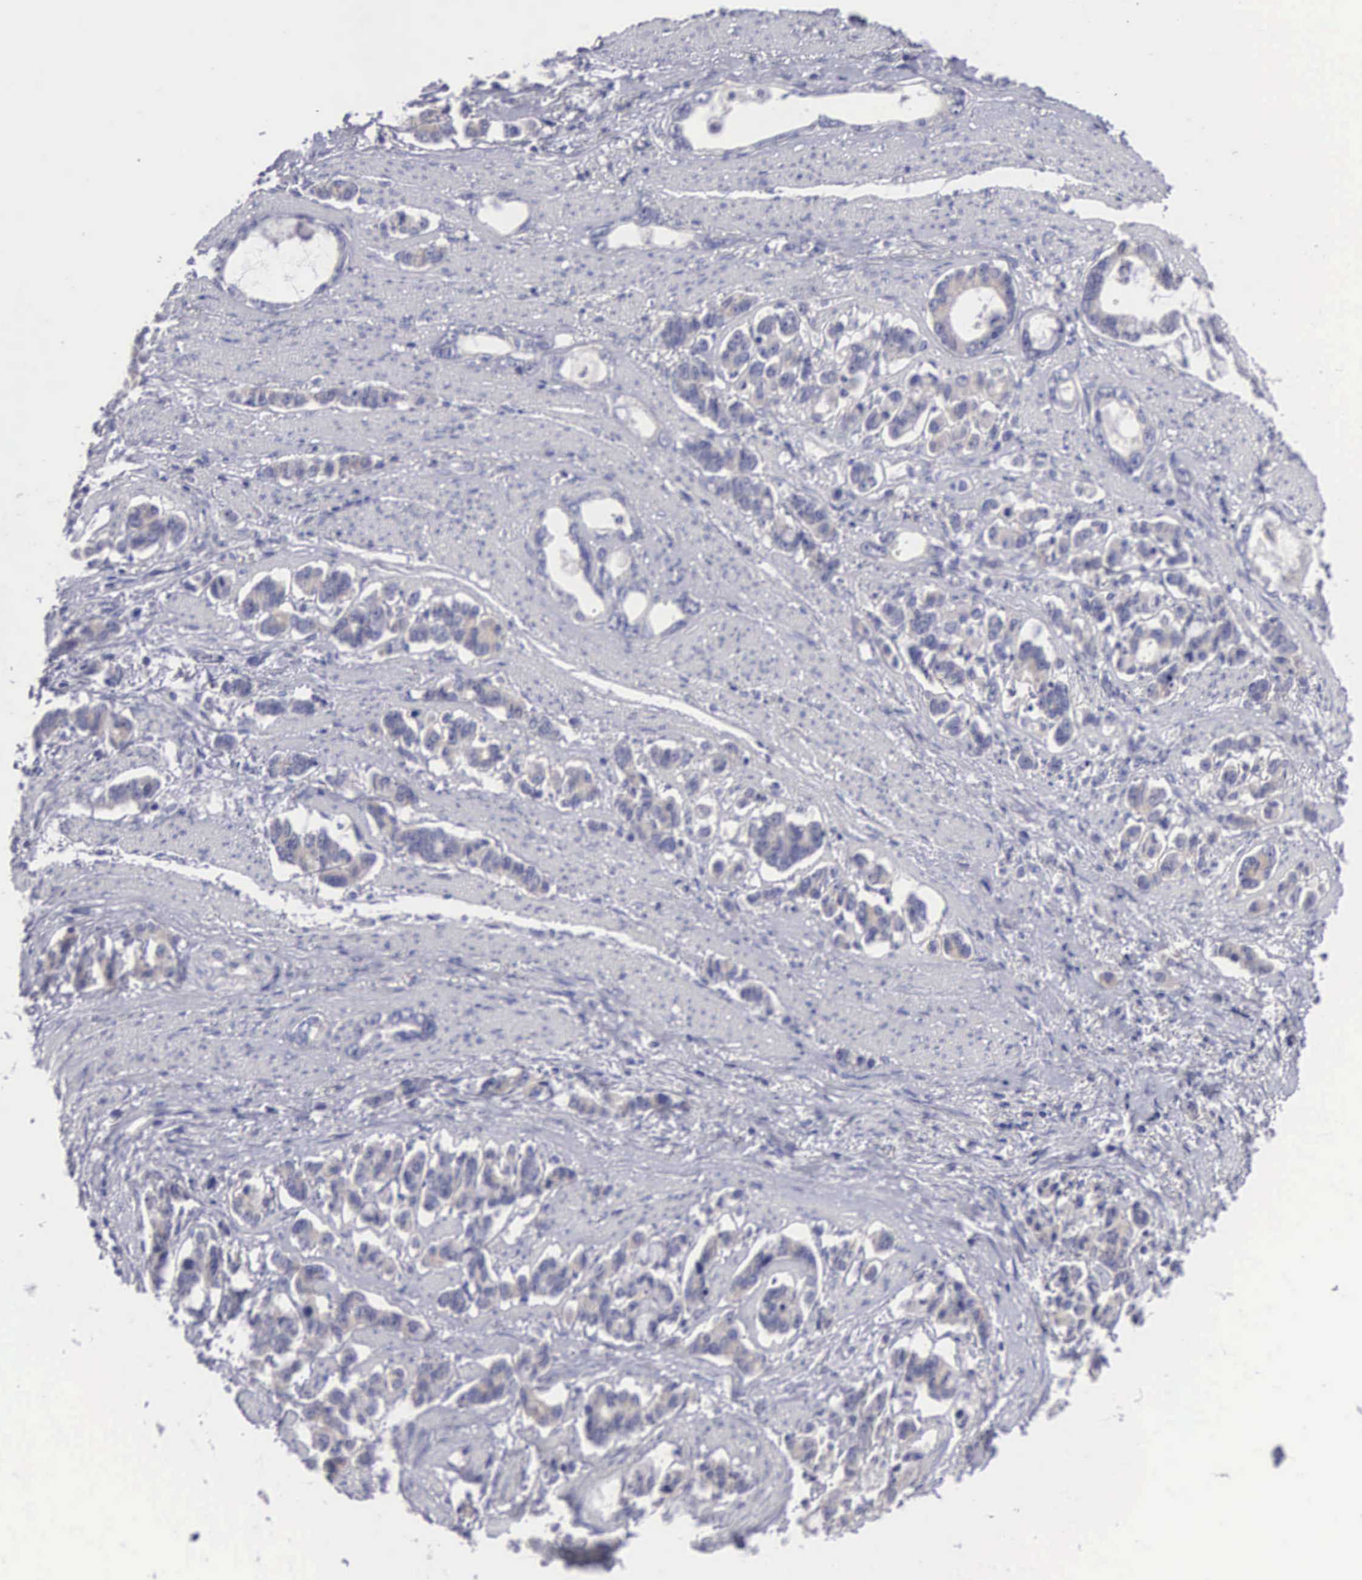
{"staining": {"intensity": "negative", "quantity": "none", "location": "none"}, "tissue": "stomach cancer", "cell_type": "Tumor cells", "image_type": "cancer", "snomed": [{"axis": "morphology", "description": "Adenocarcinoma, NOS"}, {"axis": "topography", "description": "Stomach"}], "caption": "This is an immunohistochemistry (IHC) image of human stomach adenocarcinoma. There is no staining in tumor cells.", "gene": "SLITRK4", "patient": {"sex": "male", "age": 78}}